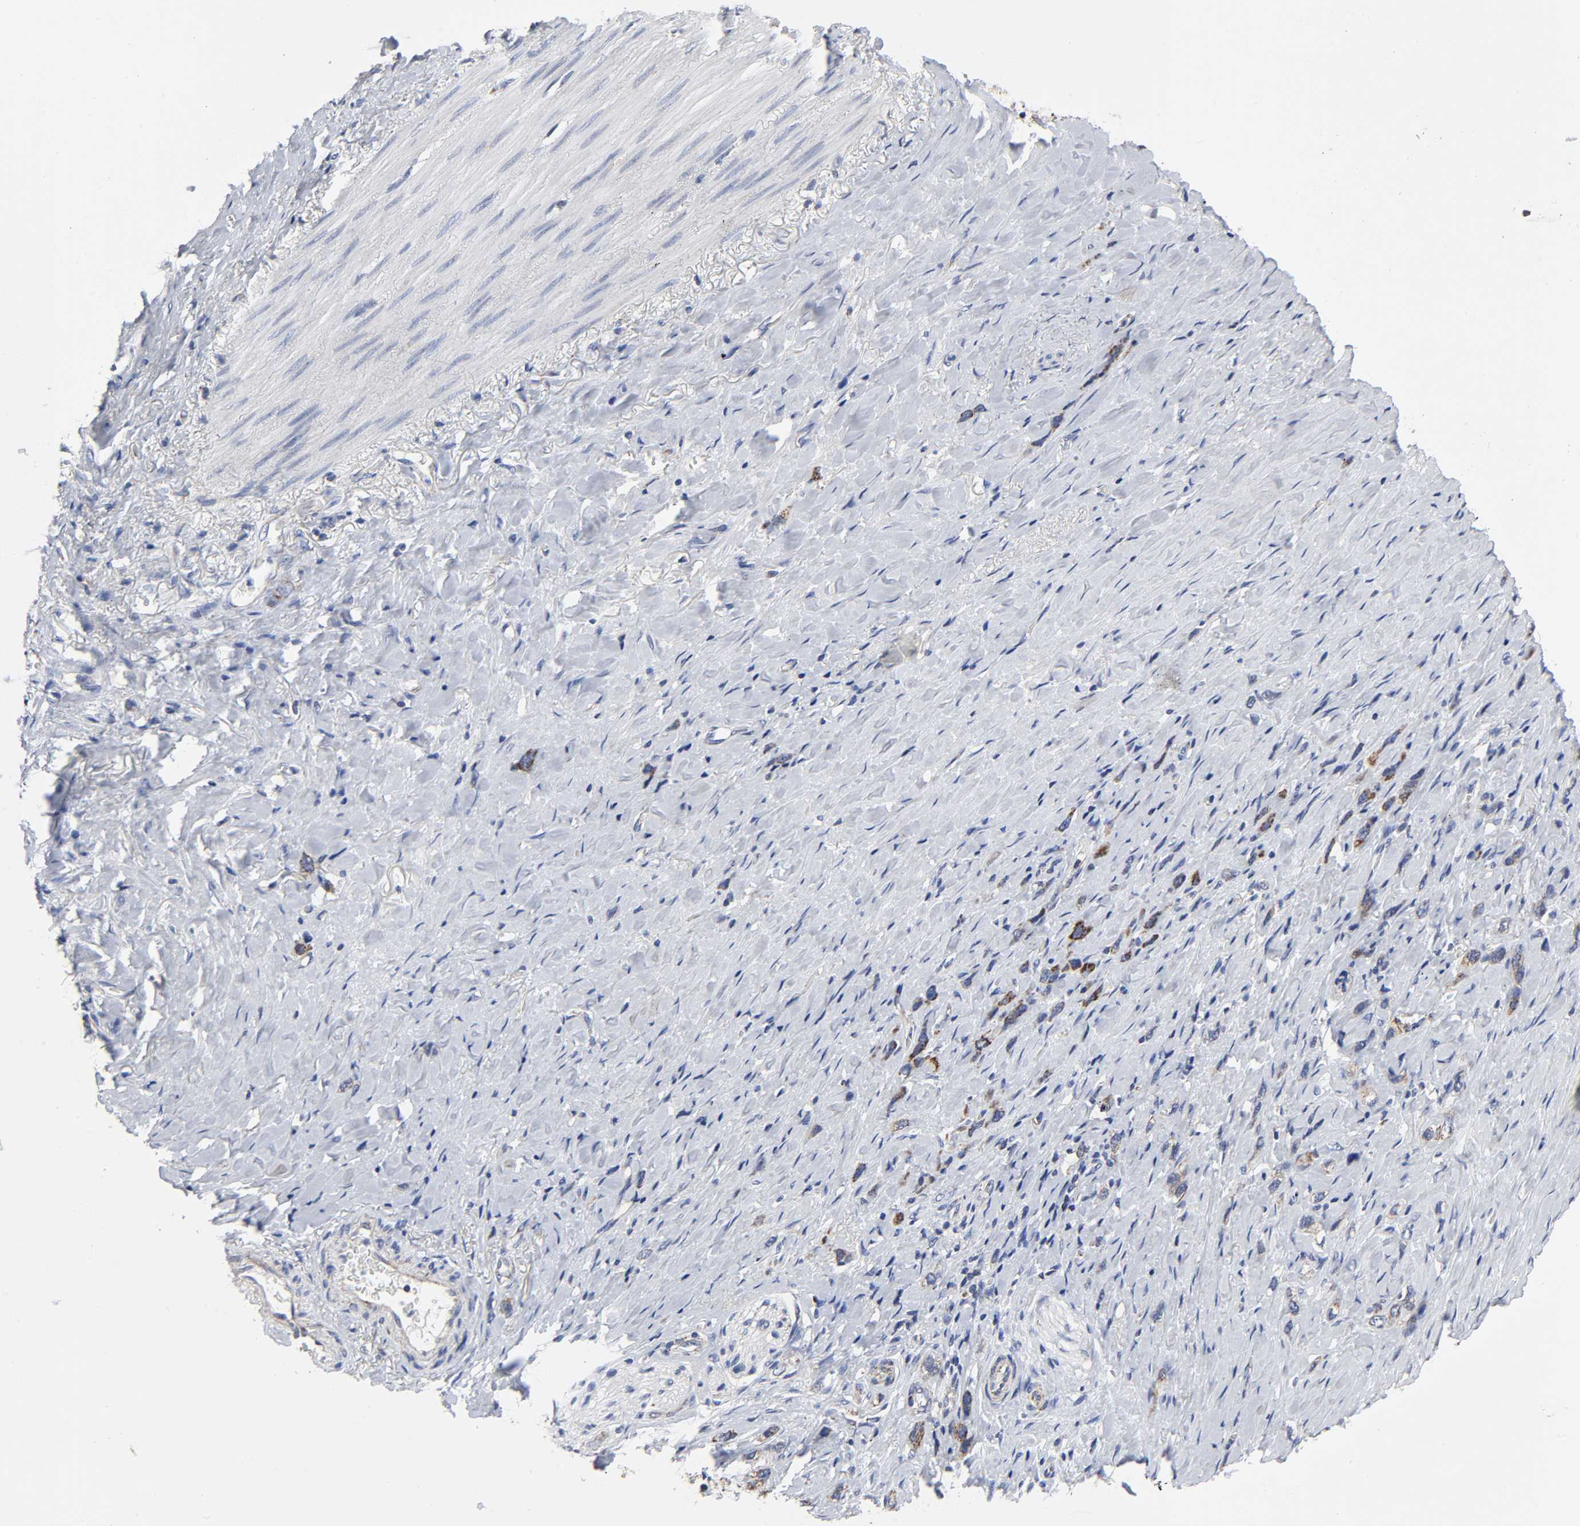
{"staining": {"intensity": "moderate", "quantity": "25%-75%", "location": "cytoplasmic/membranous"}, "tissue": "stomach cancer", "cell_type": "Tumor cells", "image_type": "cancer", "snomed": [{"axis": "morphology", "description": "Normal tissue, NOS"}, {"axis": "morphology", "description": "Adenocarcinoma, NOS"}, {"axis": "morphology", "description": "Adenocarcinoma, High grade"}, {"axis": "topography", "description": "Stomach, upper"}, {"axis": "topography", "description": "Stomach"}], "caption": "Moderate cytoplasmic/membranous protein positivity is appreciated in approximately 25%-75% of tumor cells in adenocarcinoma (stomach).", "gene": "AOPEP", "patient": {"sex": "female", "age": 65}}